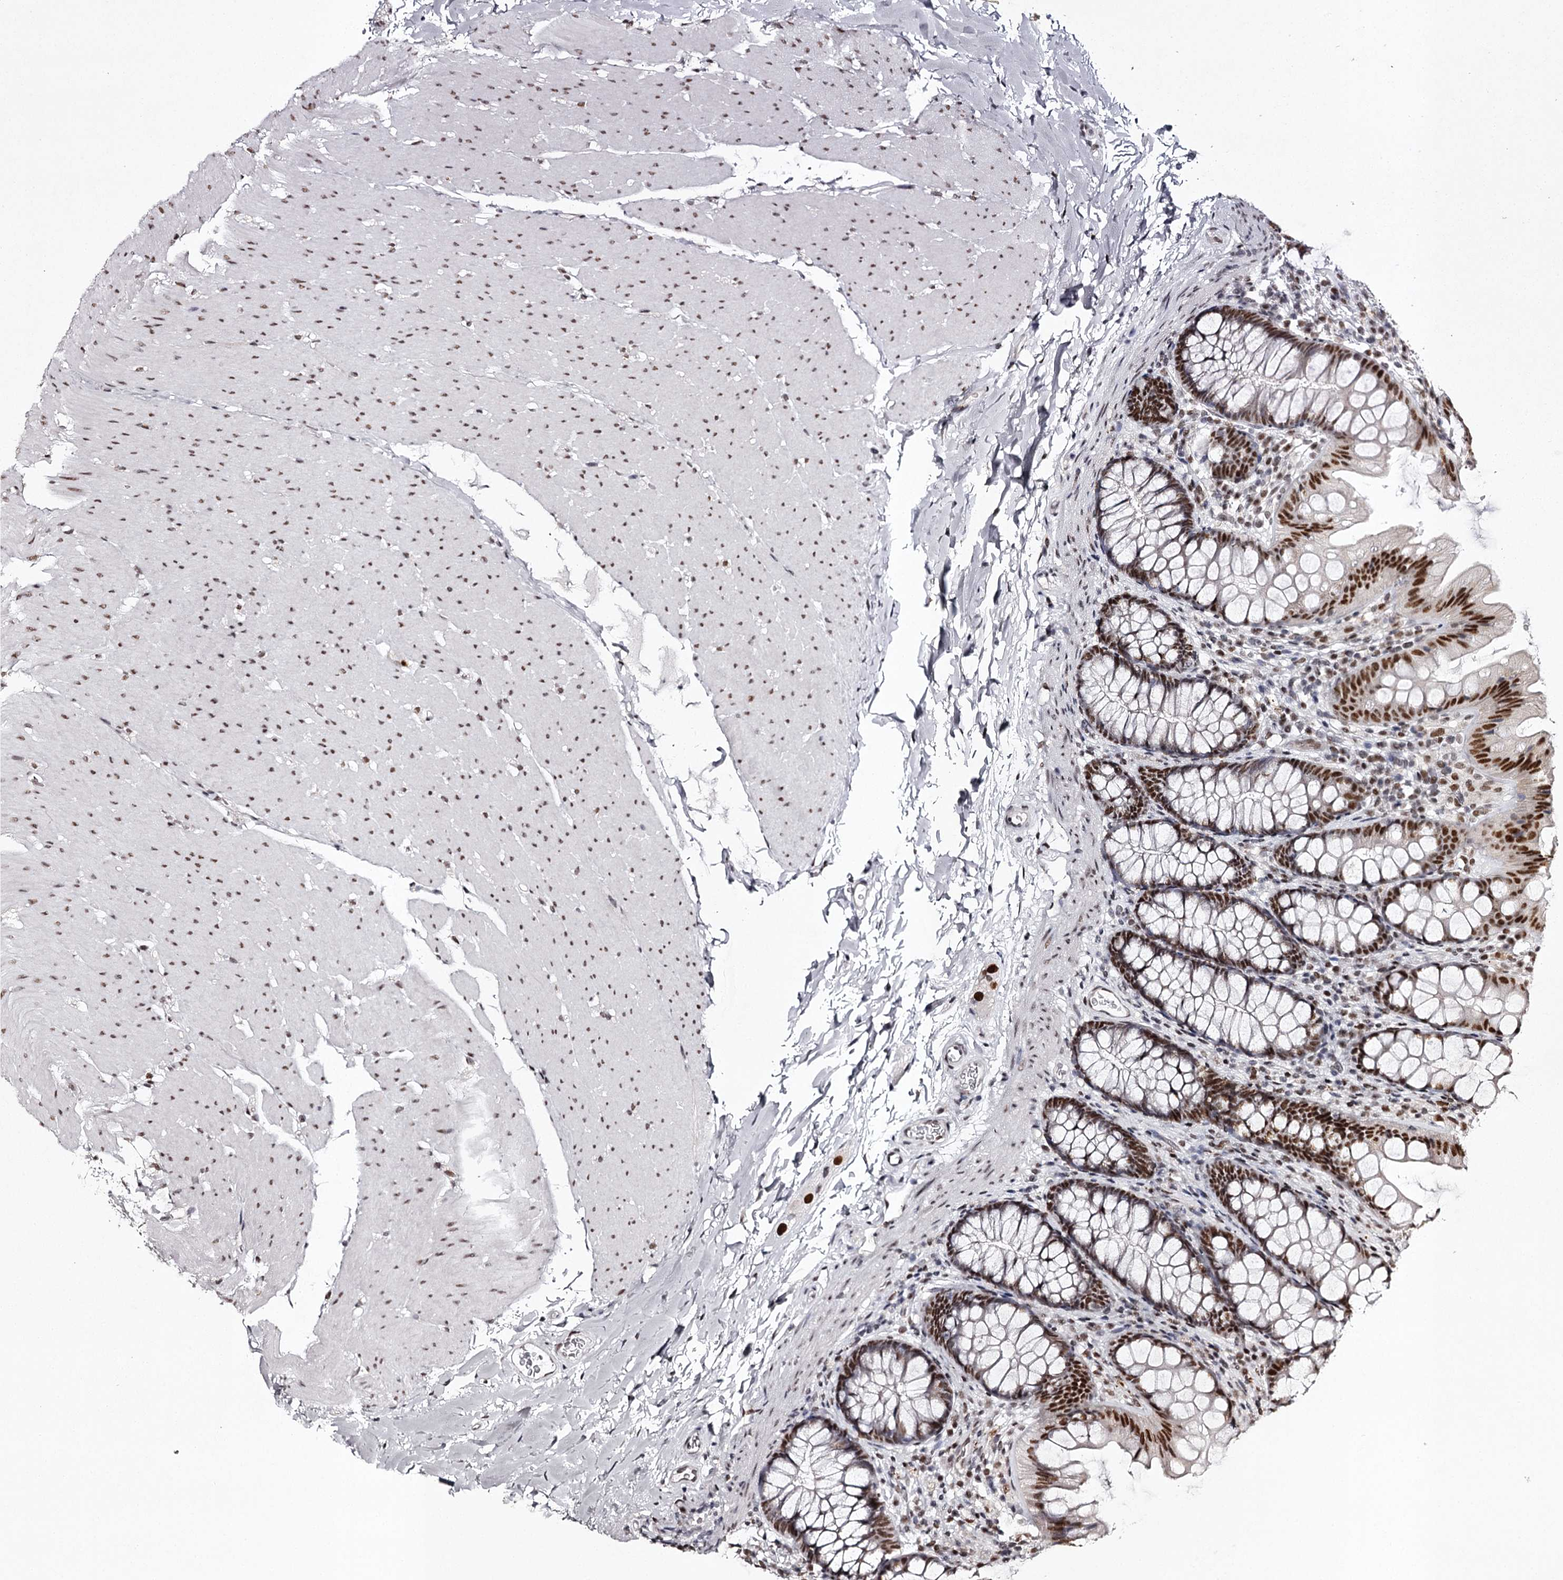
{"staining": {"intensity": "strong", "quantity": ">75%", "location": "nuclear"}, "tissue": "colon", "cell_type": "Endothelial cells", "image_type": "normal", "snomed": [{"axis": "morphology", "description": "Normal tissue, NOS"}, {"axis": "topography", "description": "Colon"}], "caption": "Immunohistochemical staining of benign colon reveals high levels of strong nuclear positivity in about >75% of endothelial cells.", "gene": "PSPC1", "patient": {"sex": "female", "age": 62}}